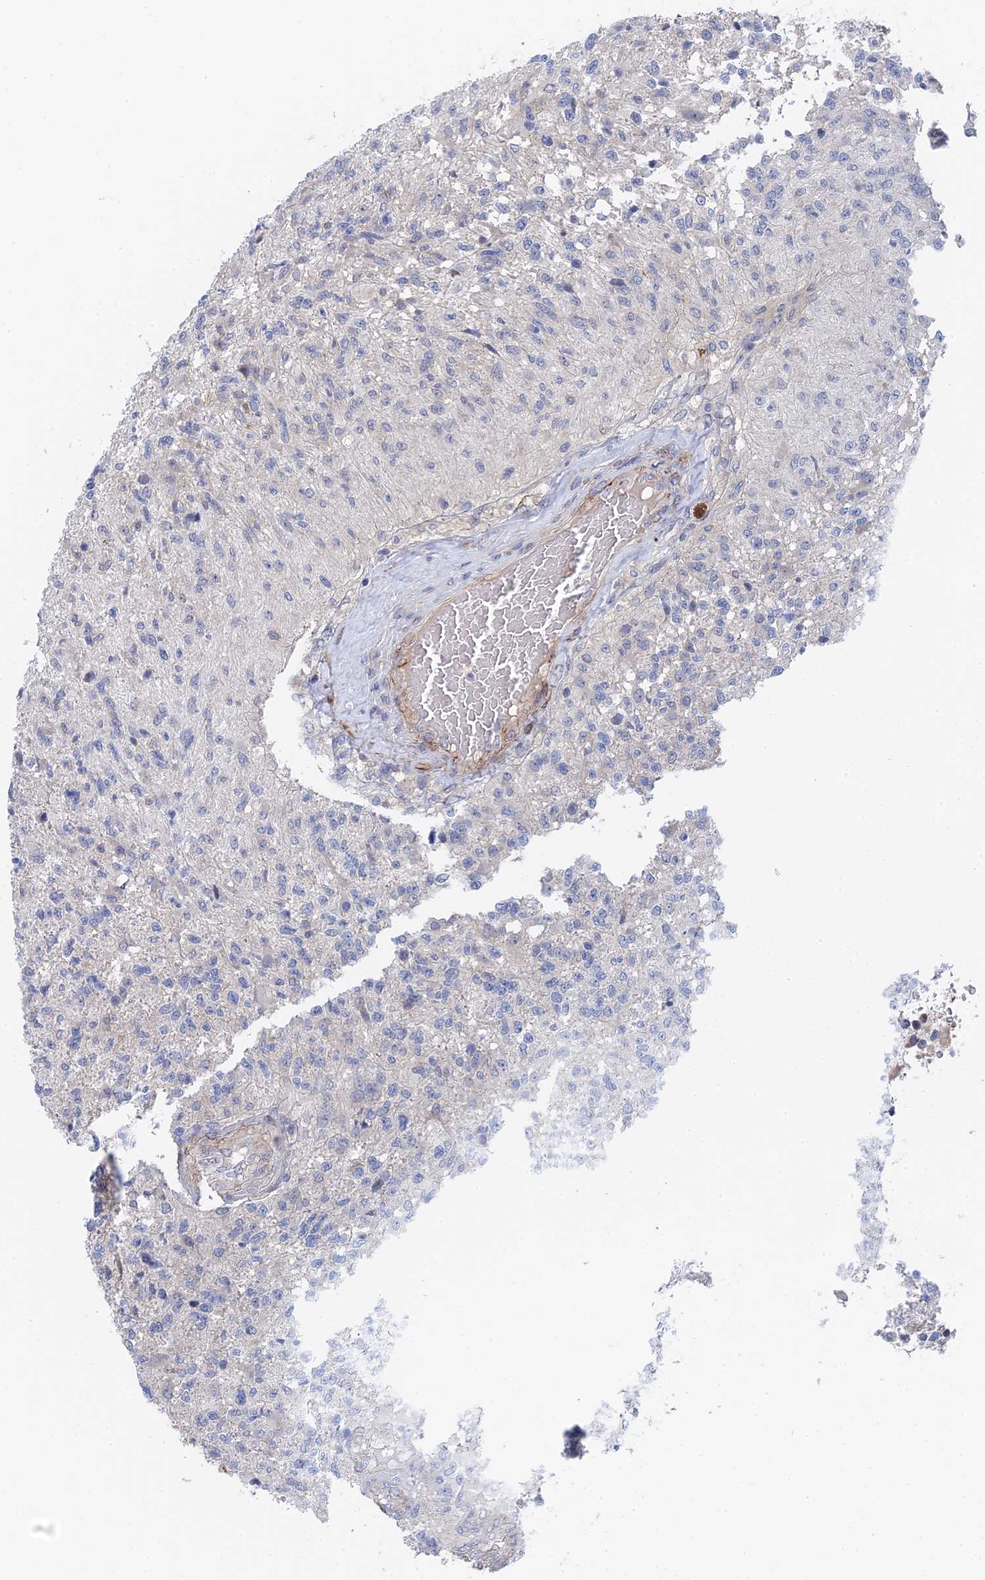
{"staining": {"intensity": "negative", "quantity": "none", "location": "none"}, "tissue": "glioma", "cell_type": "Tumor cells", "image_type": "cancer", "snomed": [{"axis": "morphology", "description": "Glioma, malignant, High grade"}, {"axis": "topography", "description": "Brain"}], "caption": "Immunohistochemistry (IHC) photomicrograph of neoplastic tissue: glioma stained with DAB (3,3'-diaminobenzidine) shows no significant protein expression in tumor cells. (DAB (3,3'-diaminobenzidine) immunohistochemistry (IHC), high magnification).", "gene": "MTHFSD", "patient": {"sex": "male", "age": 56}}